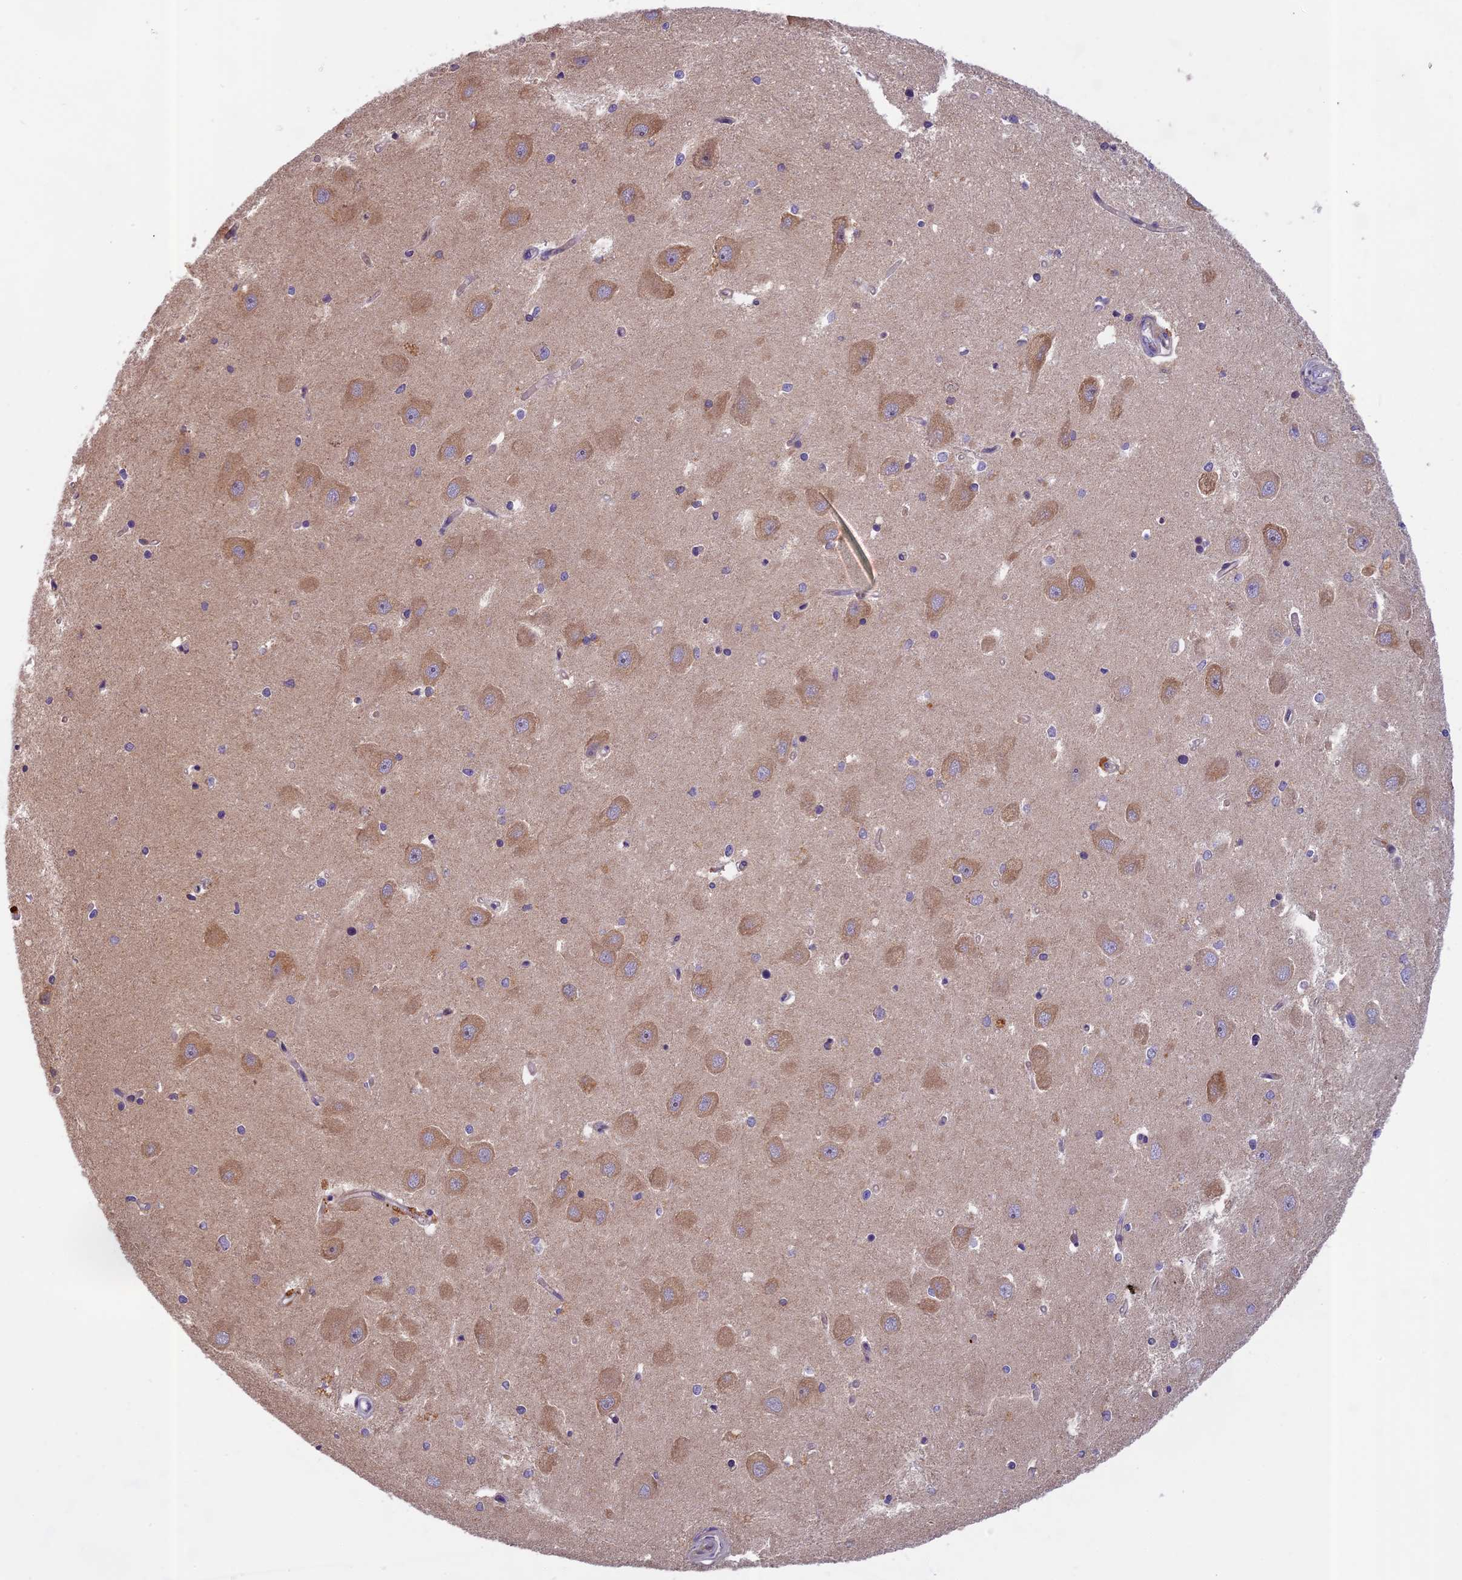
{"staining": {"intensity": "negative", "quantity": "none", "location": "none"}, "tissue": "hippocampus", "cell_type": "Glial cells", "image_type": "normal", "snomed": [{"axis": "morphology", "description": "Normal tissue, NOS"}, {"axis": "topography", "description": "Hippocampus"}], "caption": "This is an immunohistochemistry (IHC) image of benign human hippocampus. There is no staining in glial cells.", "gene": "SEMA7A", "patient": {"sex": "male", "age": 45}}